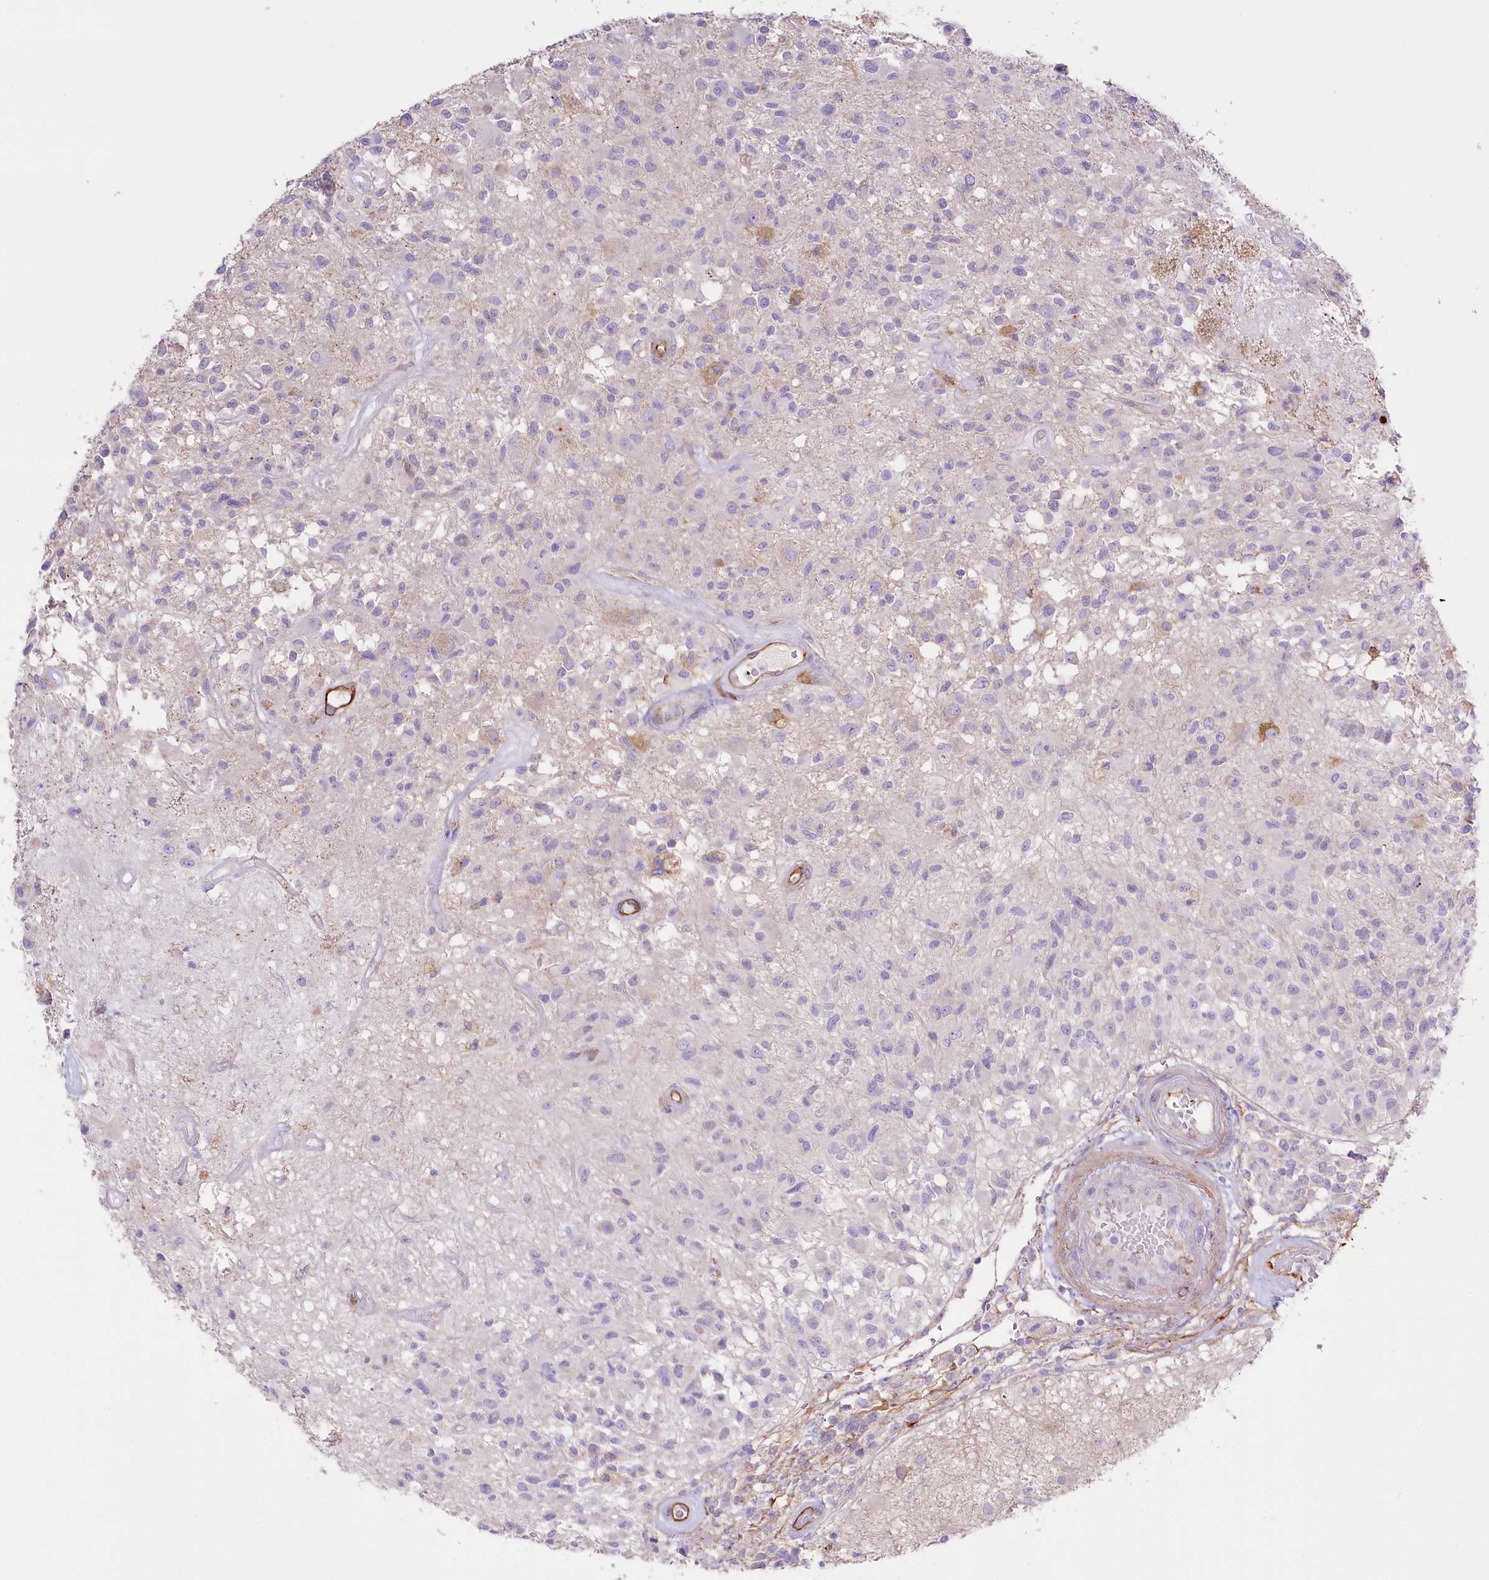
{"staining": {"intensity": "negative", "quantity": "none", "location": "none"}, "tissue": "glioma", "cell_type": "Tumor cells", "image_type": "cancer", "snomed": [{"axis": "morphology", "description": "Glioma, malignant, High grade"}, {"axis": "morphology", "description": "Glioblastoma, NOS"}, {"axis": "topography", "description": "Brain"}], "caption": "Histopathology image shows no protein positivity in tumor cells of glioma tissue.", "gene": "SLC39A10", "patient": {"sex": "male", "age": 60}}